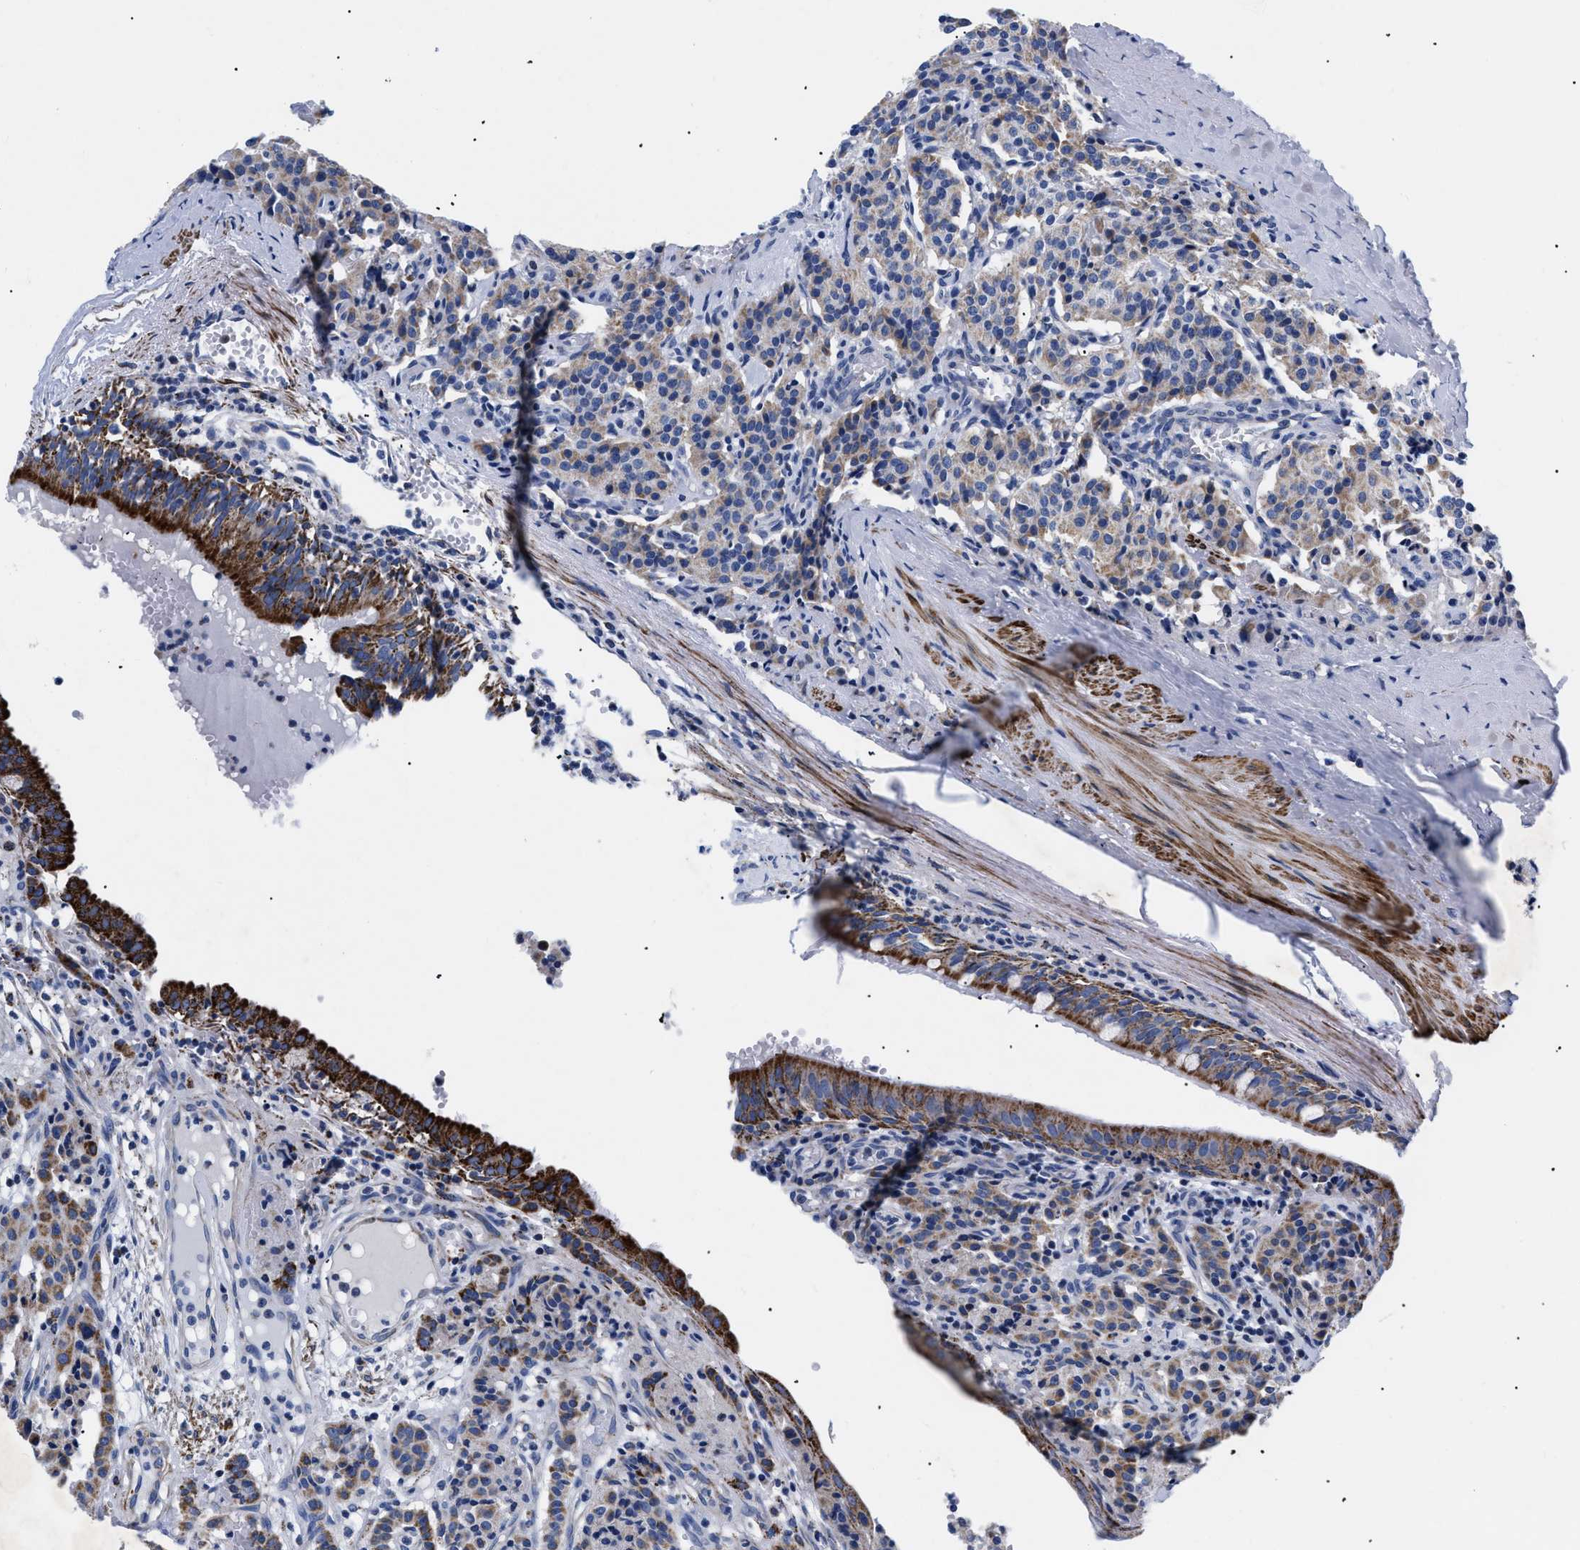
{"staining": {"intensity": "moderate", "quantity": ">75%", "location": "cytoplasmic/membranous"}, "tissue": "carcinoid", "cell_type": "Tumor cells", "image_type": "cancer", "snomed": [{"axis": "morphology", "description": "Carcinoid, malignant, NOS"}, {"axis": "topography", "description": "Lung"}], "caption": "Immunohistochemistry (IHC) staining of carcinoid, which exhibits medium levels of moderate cytoplasmic/membranous staining in approximately >75% of tumor cells indicating moderate cytoplasmic/membranous protein expression. The staining was performed using DAB (brown) for protein detection and nuclei were counterstained in hematoxylin (blue).", "gene": "GPR149", "patient": {"sex": "male", "age": 30}}